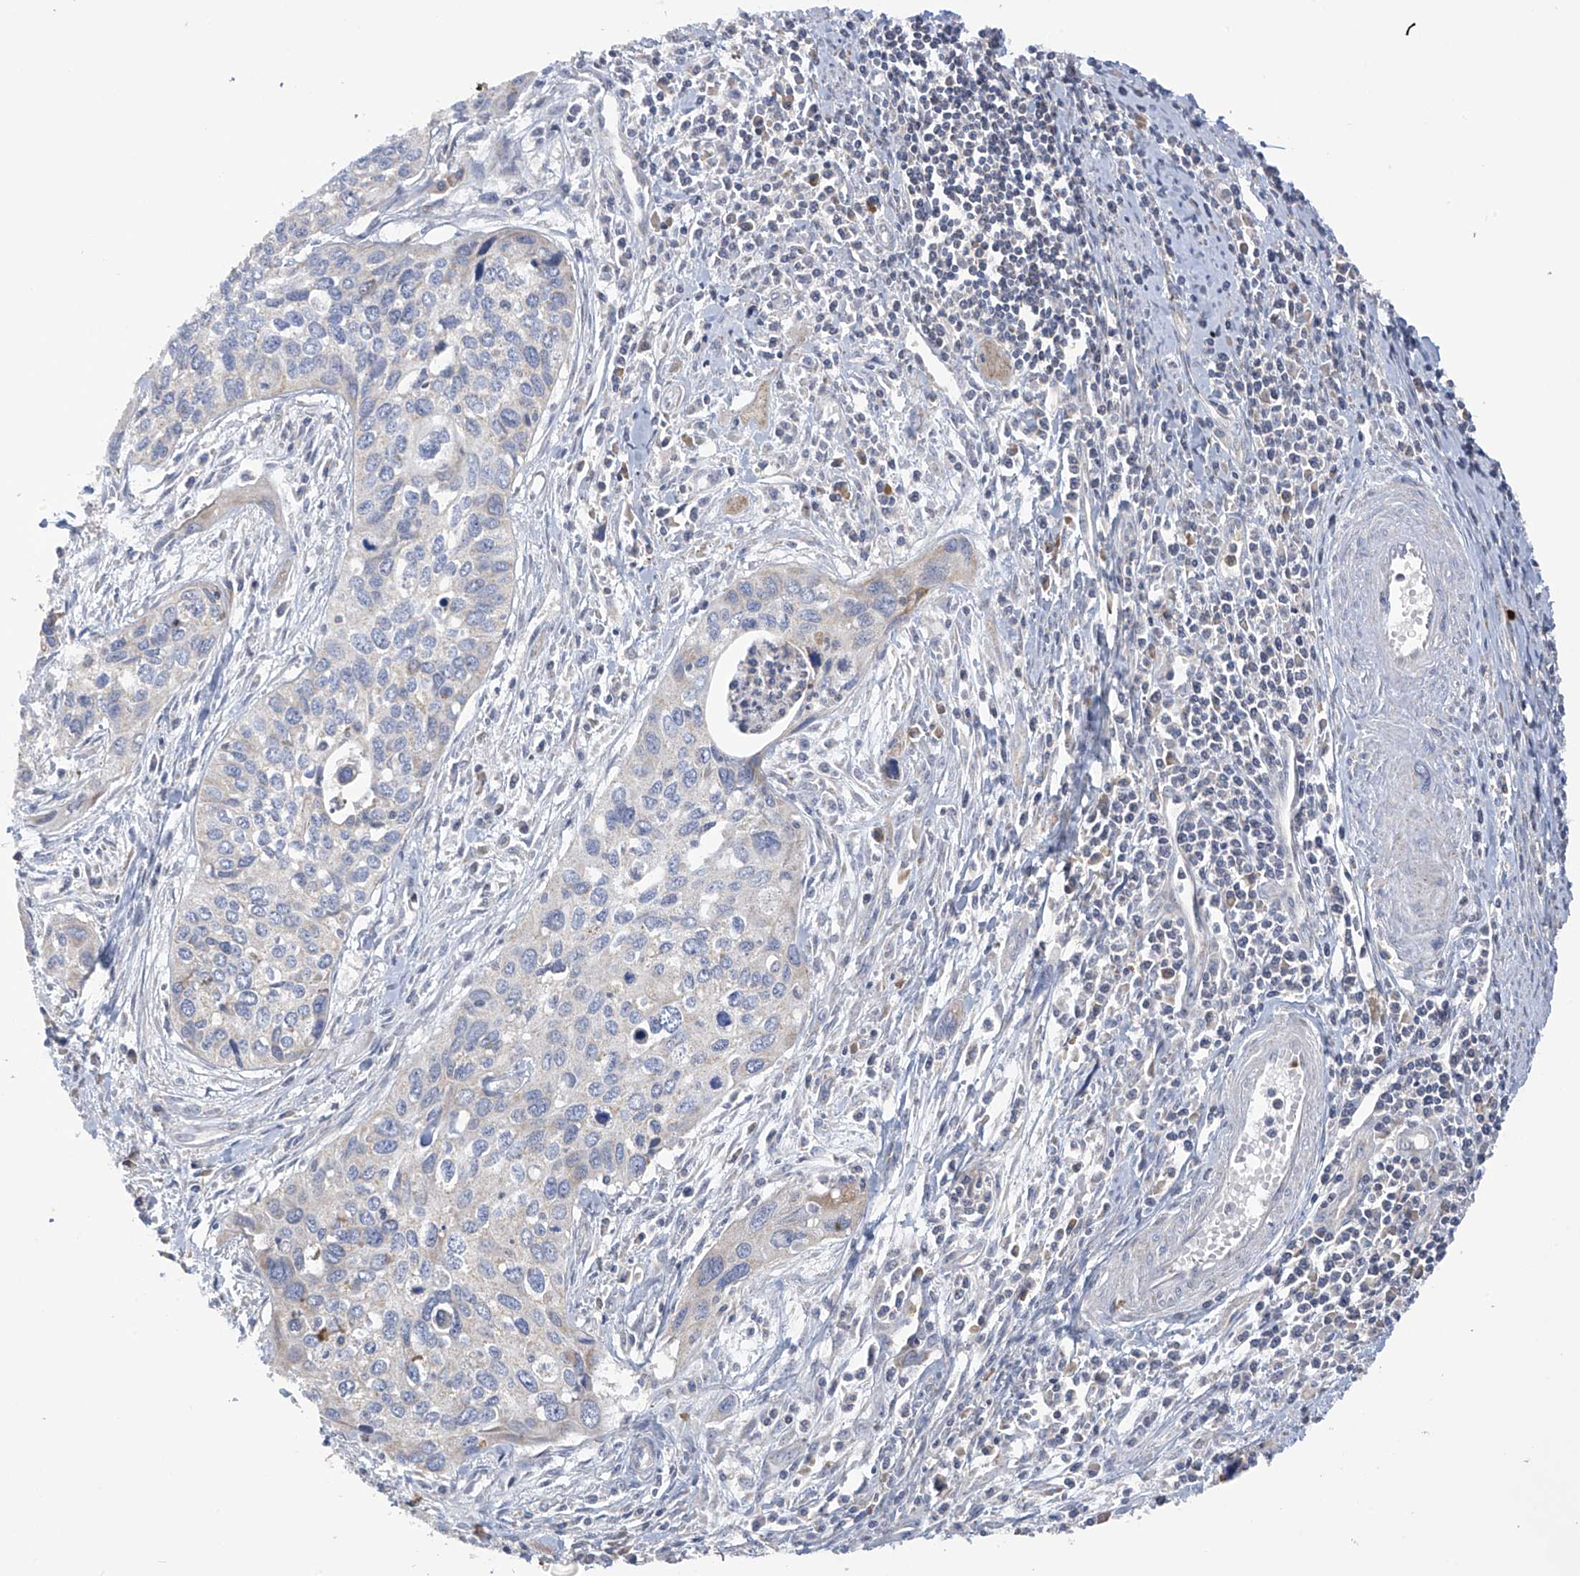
{"staining": {"intensity": "negative", "quantity": "none", "location": "none"}, "tissue": "cervical cancer", "cell_type": "Tumor cells", "image_type": "cancer", "snomed": [{"axis": "morphology", "description": "Squamous cell carcinoma, NOS"}, {"axis": "topography", "description": "Cervix"}], "caption": "Cervical squamous cell carcinoma was stained to show a protein in brown. There is no significant positivity in tumor cells. (Immunohistochemistry, brightfield microscopy, high magnification).", "gene": "SLCO4A1", "patient": {"sex": "female", "age": 55}}